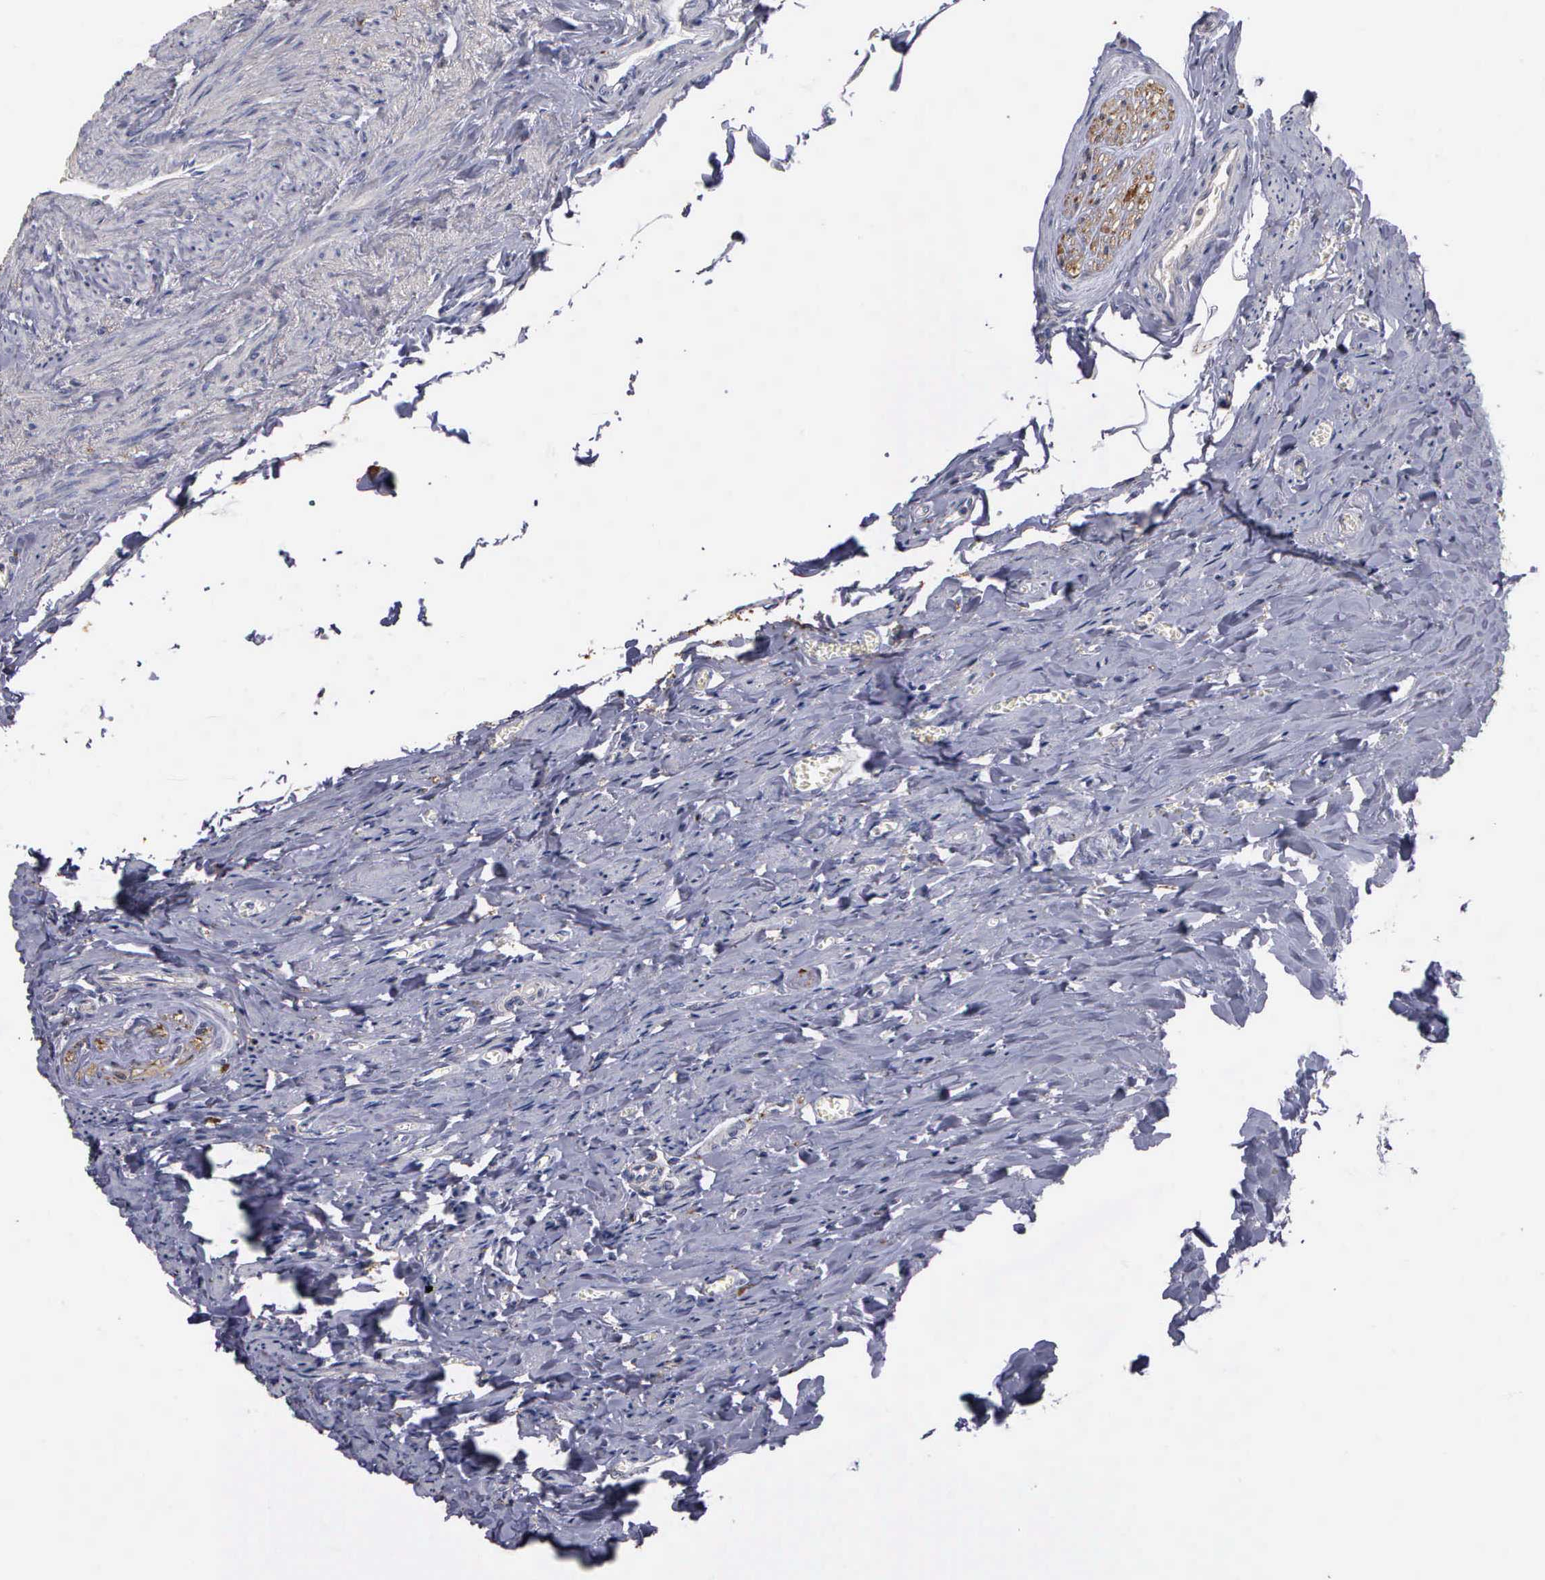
{"staining": {"intensity": "negative", "quantity": "none", "location": "none"}, "tissue": "ovary", "cell_type": "Ovarian stroma cells", "image_type": "normal", "snomed": [{"axis": "morphology", "description": "Normal tissue, NOS"}, {"axis": "topography", "description": "Ovary"}], "caption": "The histopathology image shows no staining of ovarian stroma cells in benign ovary. Brightfield microscopy of immunohistochemistry (IHC) stained with DAB (3,3'-diaminobenzidine) (brown) and hematoxylin (blue), captured at high magnification.", "gene": "ENO3", "patient": {"sex": "female", "age": 53}}